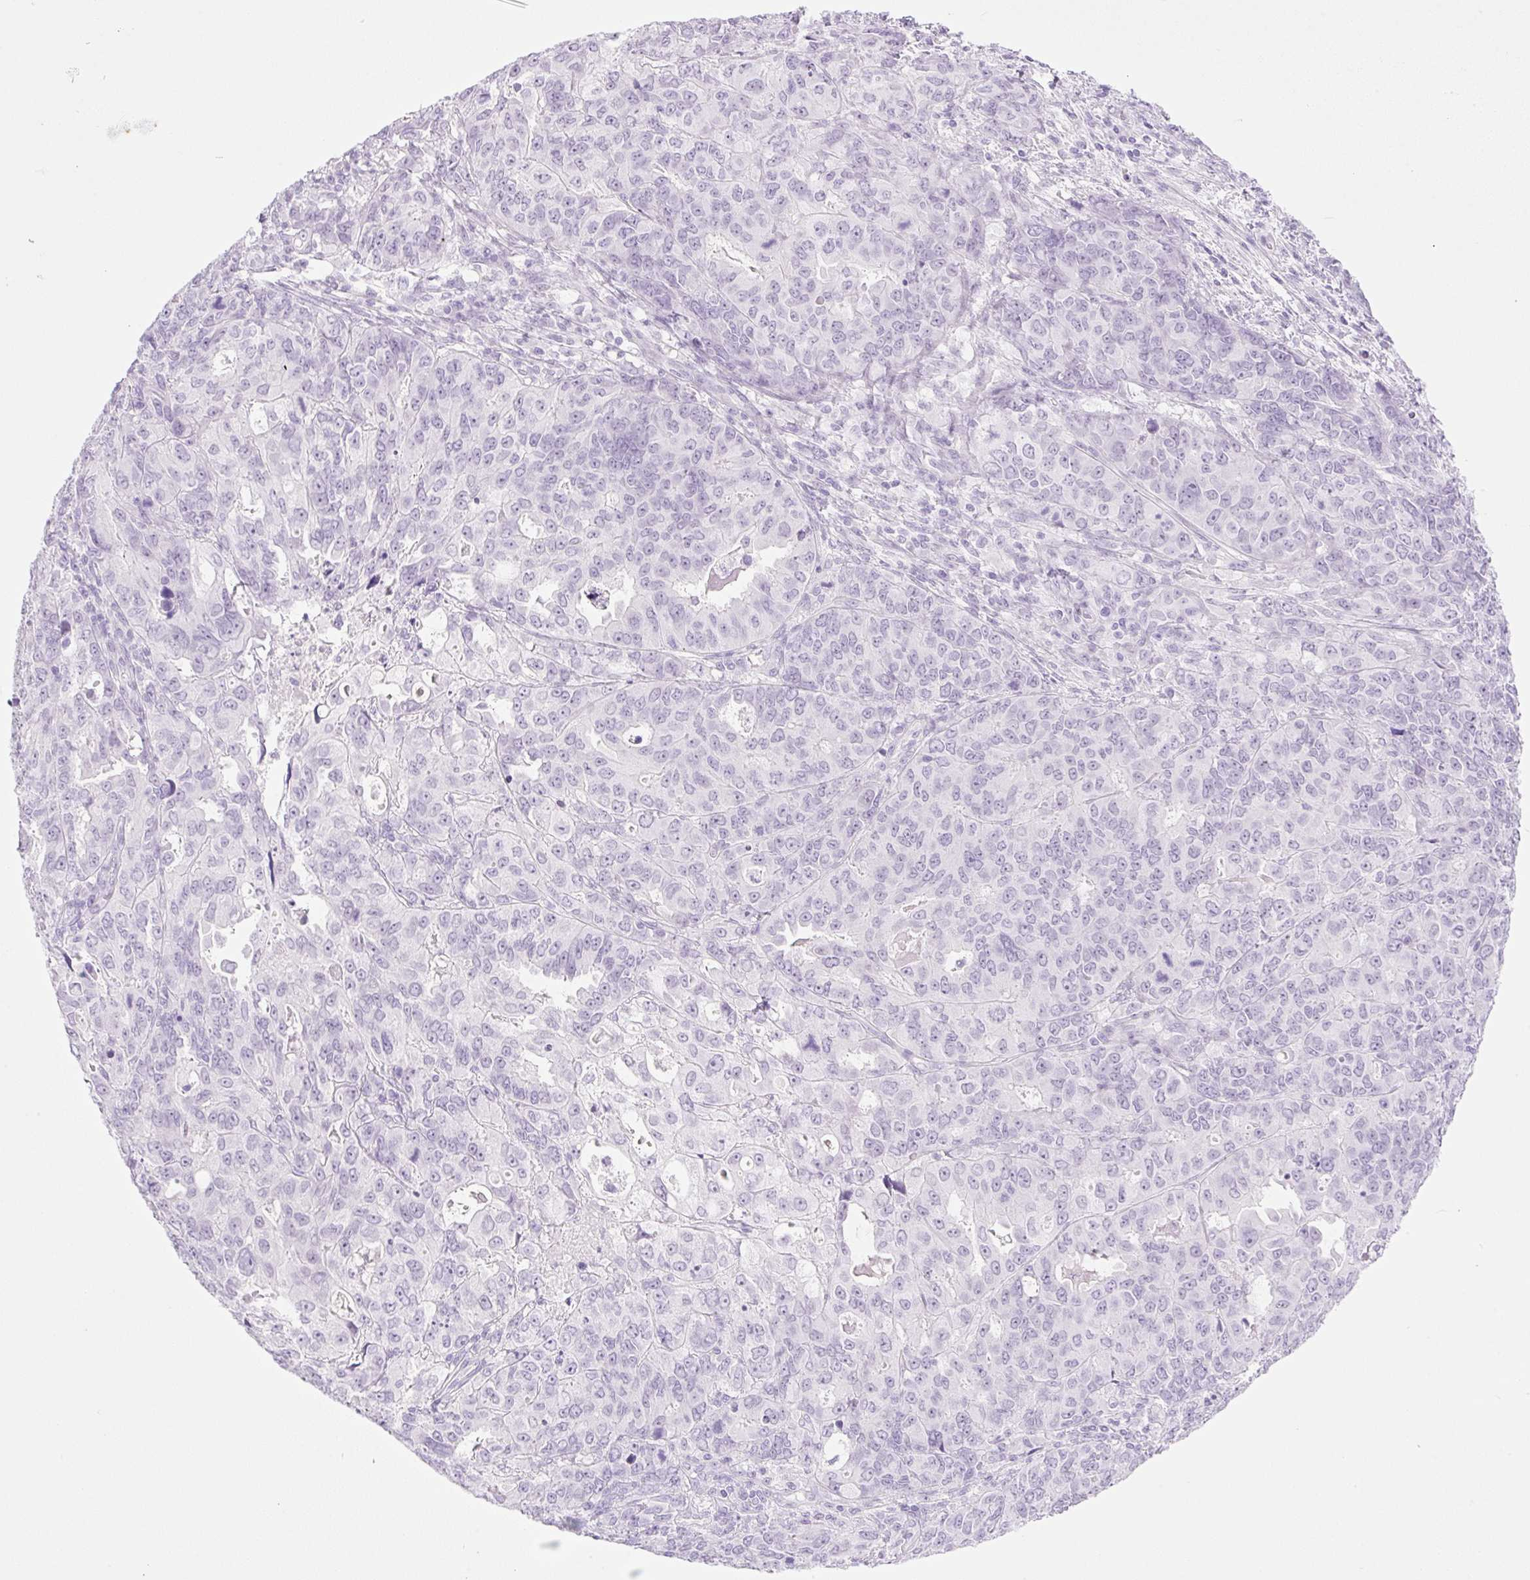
{"staining": {"intensity": "negative", "quantity": "none", "location": "none"}, "tissue": "endometrial cancer", "cell_type": "Tumor cells", "image_type": "cancer", "snomed": [{"axis": "morphology", "description": "Adenocarcinoma, NOS"}, {"axis": "topography", "description": "Uterus"}], "caption": "Tumor cells show no significant protein staining in endometrial adenocarcinoma.", "gene": "SPRR4", "patient": {"sex": "female", "age": 79}}